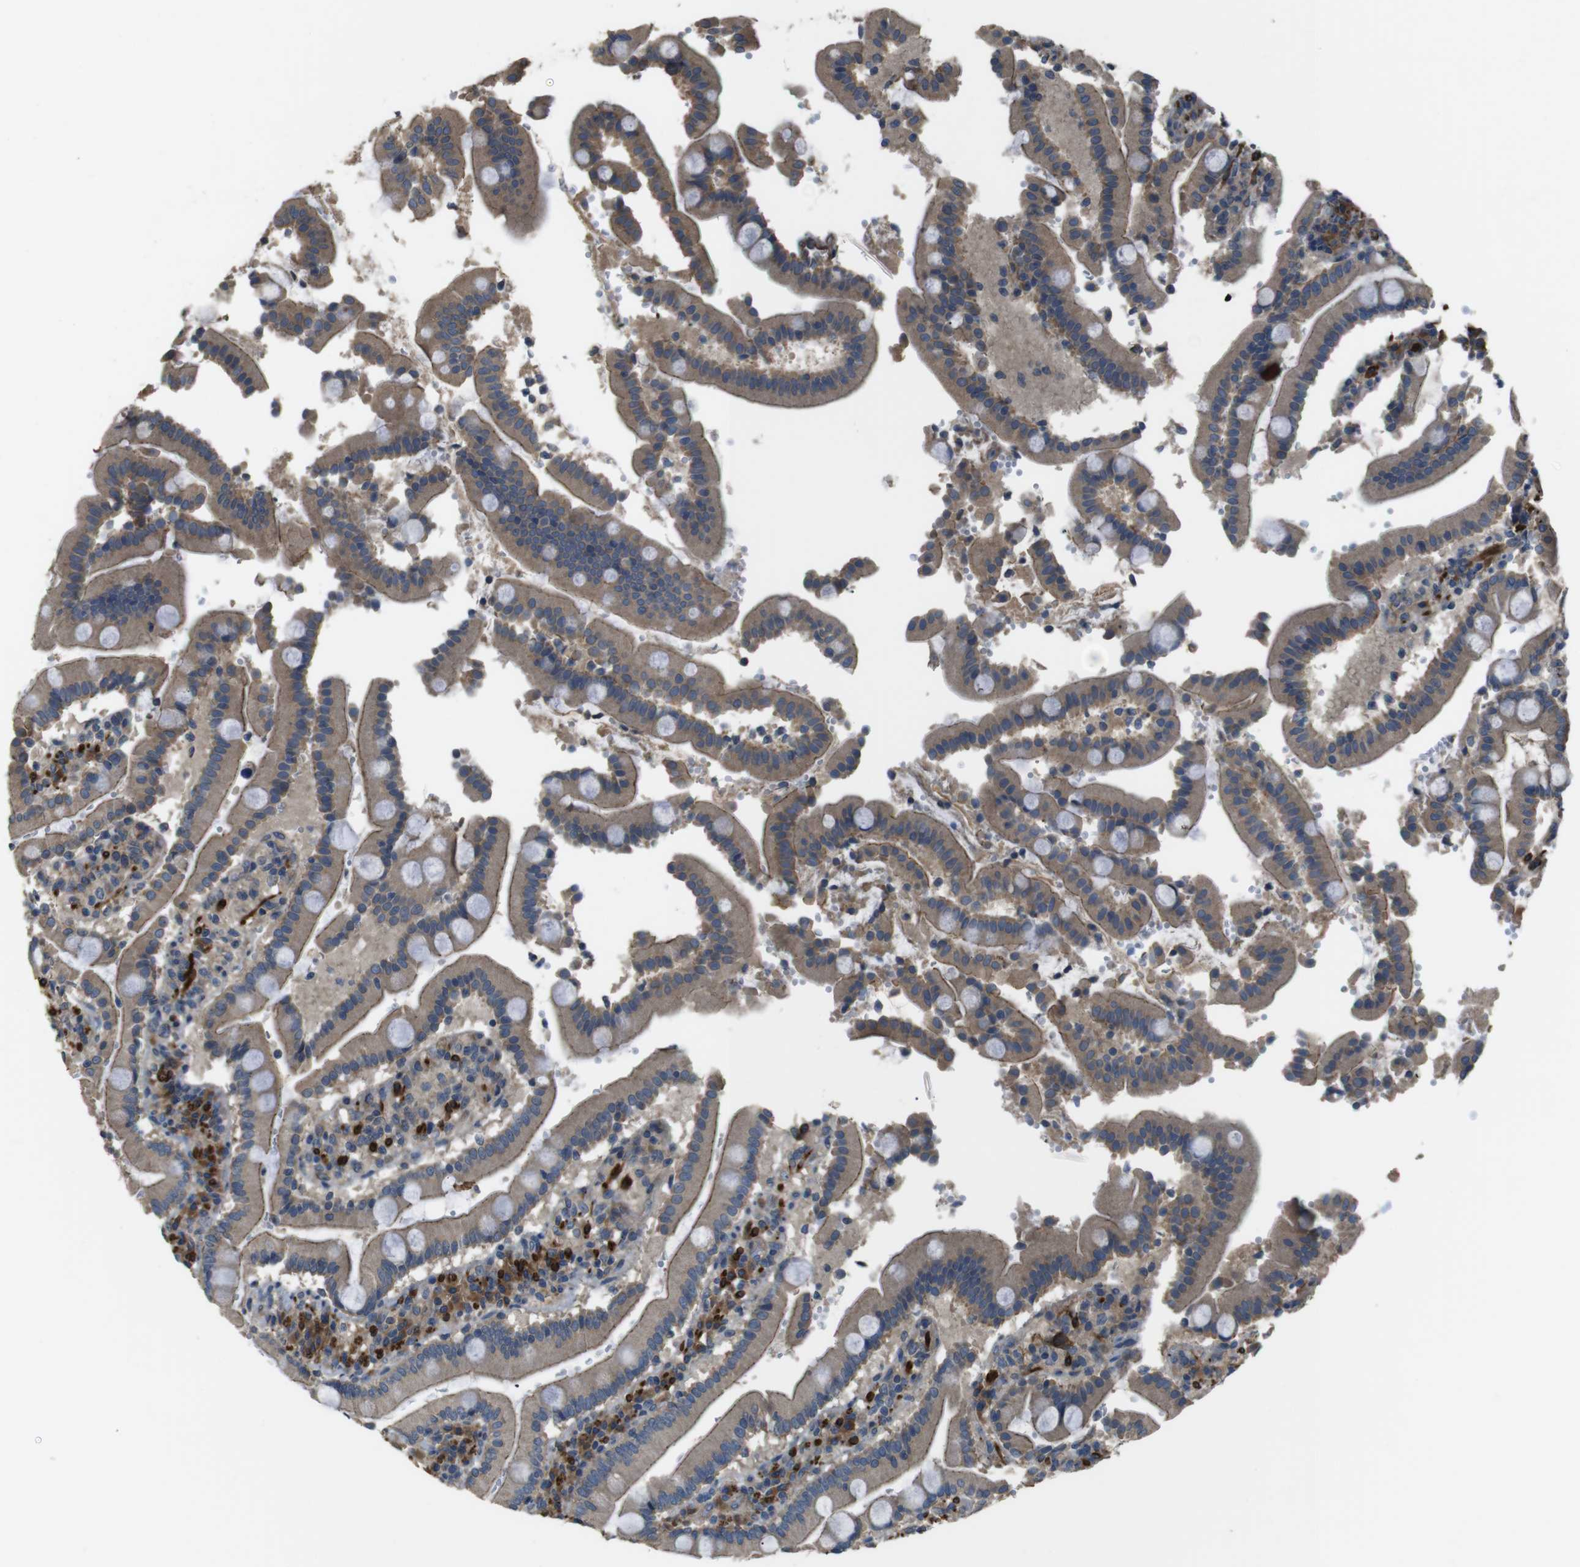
{"staining": {"intensity": "moderate", "quantity": ">75%", "location": "cytoplasmic/membranous"}, "tissue": "duodenum", "cell_type": "Glandular cells", "image_type": "normal", "snomed": [{"axis": "morphology", "description": "Normal tissue, NOS"}, {"axis": "topography", "description": "Small intestine, NOS"}], "caption": "Immunohistochemistry photomicrograph of benign duodenum stained for a protein (brown), which demonstrates medium levels of moderate cytoplasmic/membranous positivity in about >75% of glandular cells.", "gene": "FUT2", "patient": {"sex": "female", "age": 71}}